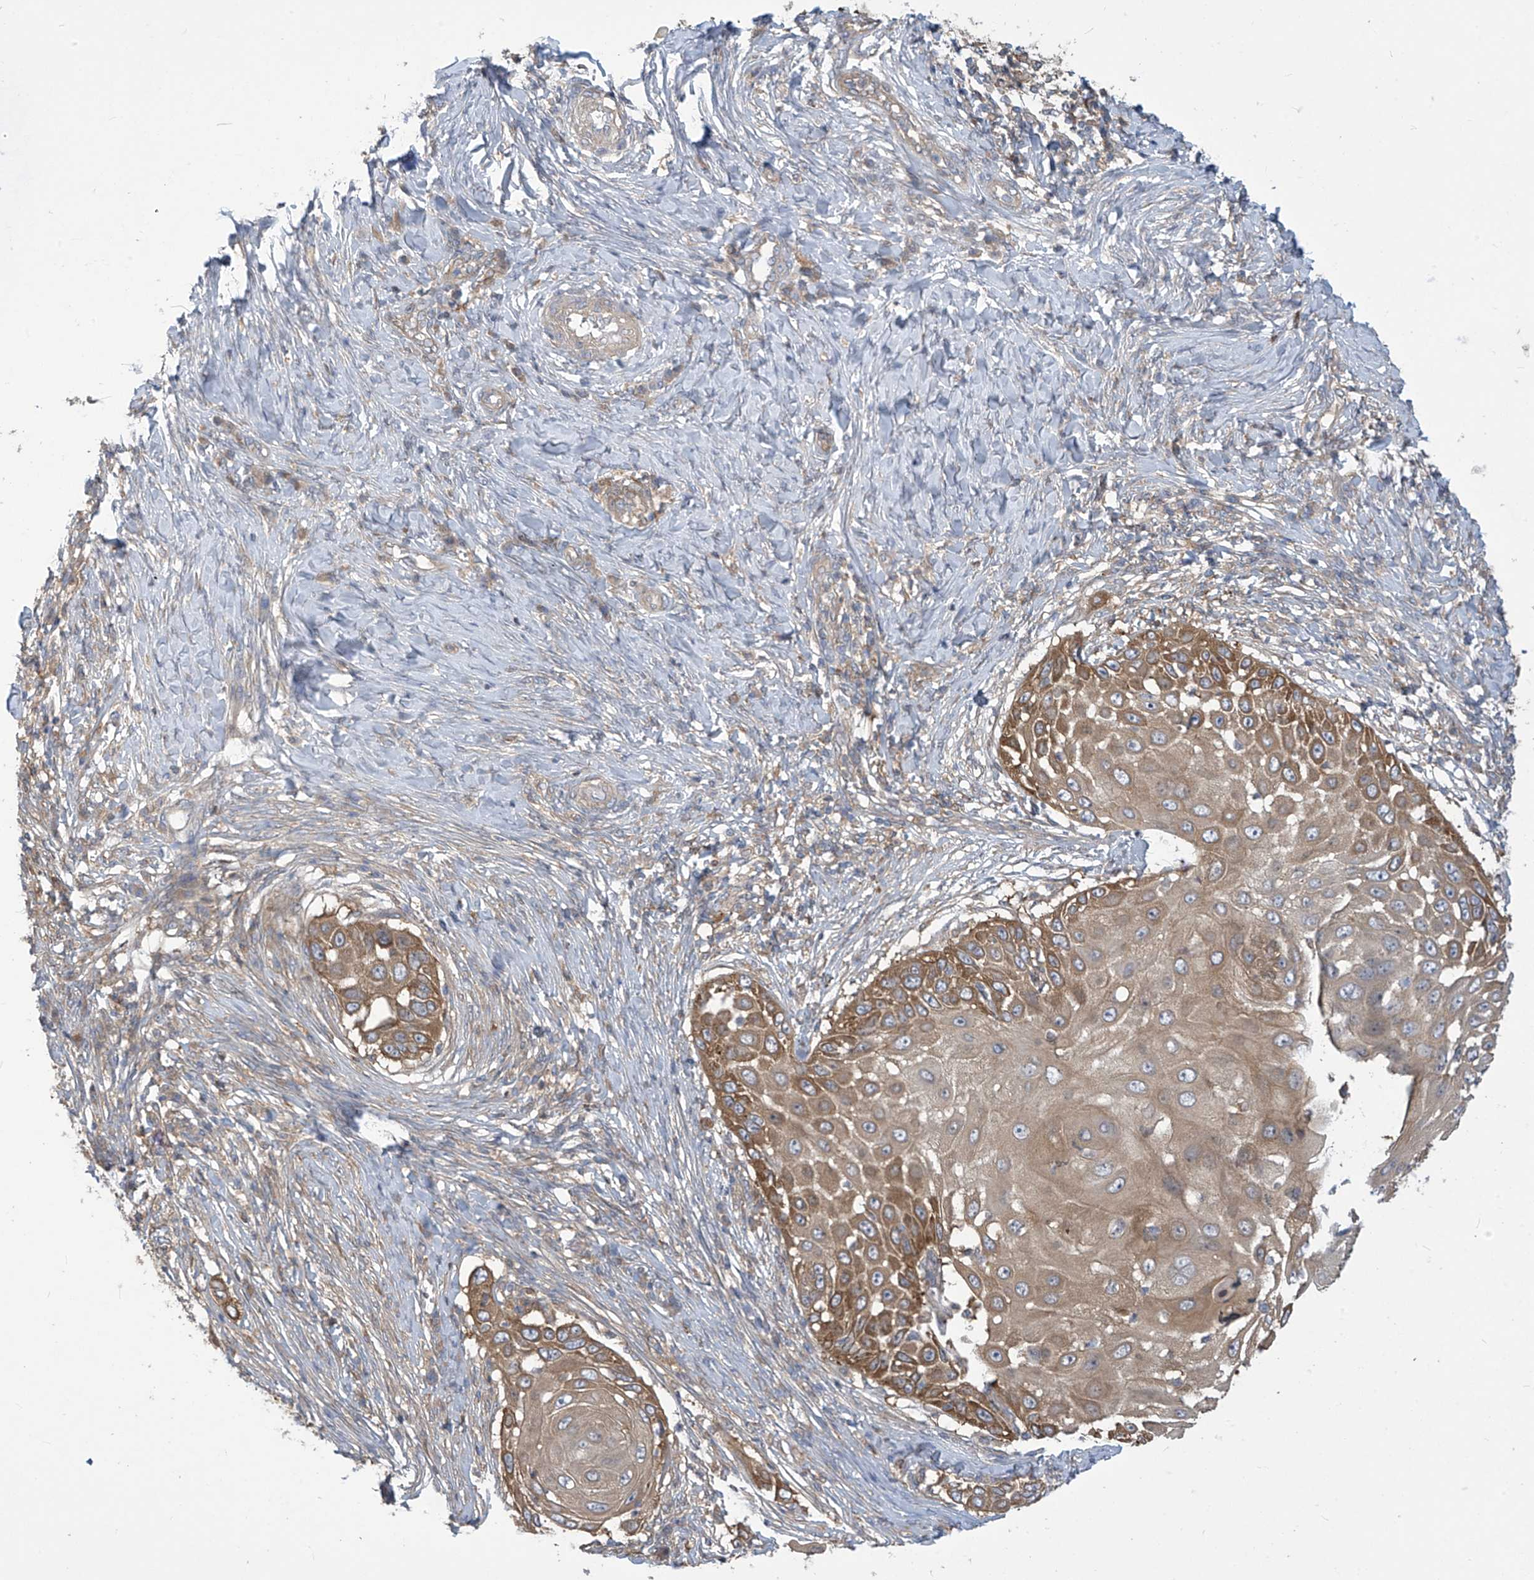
{"staining": {"intensity": "moderate", "quantity": ">75%", "location": "cytoplasmic/membranous"}, "tissue": "skin cancer", "cell_type": "Tumor cells", "image_type": "cancer", "snomed": [{"axis": "morphology", "description": "Squamous cell carcinoma, NOS"}, {"axis": "topography", "description": "Skin"}], "caption": "A histopathology image of human squamous cell carcinoma (skin) stained for a protein displays moderate cytoplasmic/membranous brown staining in tumor cells.", "gene": "ADI1", "patient": {"sex": "female", "age": 44}}